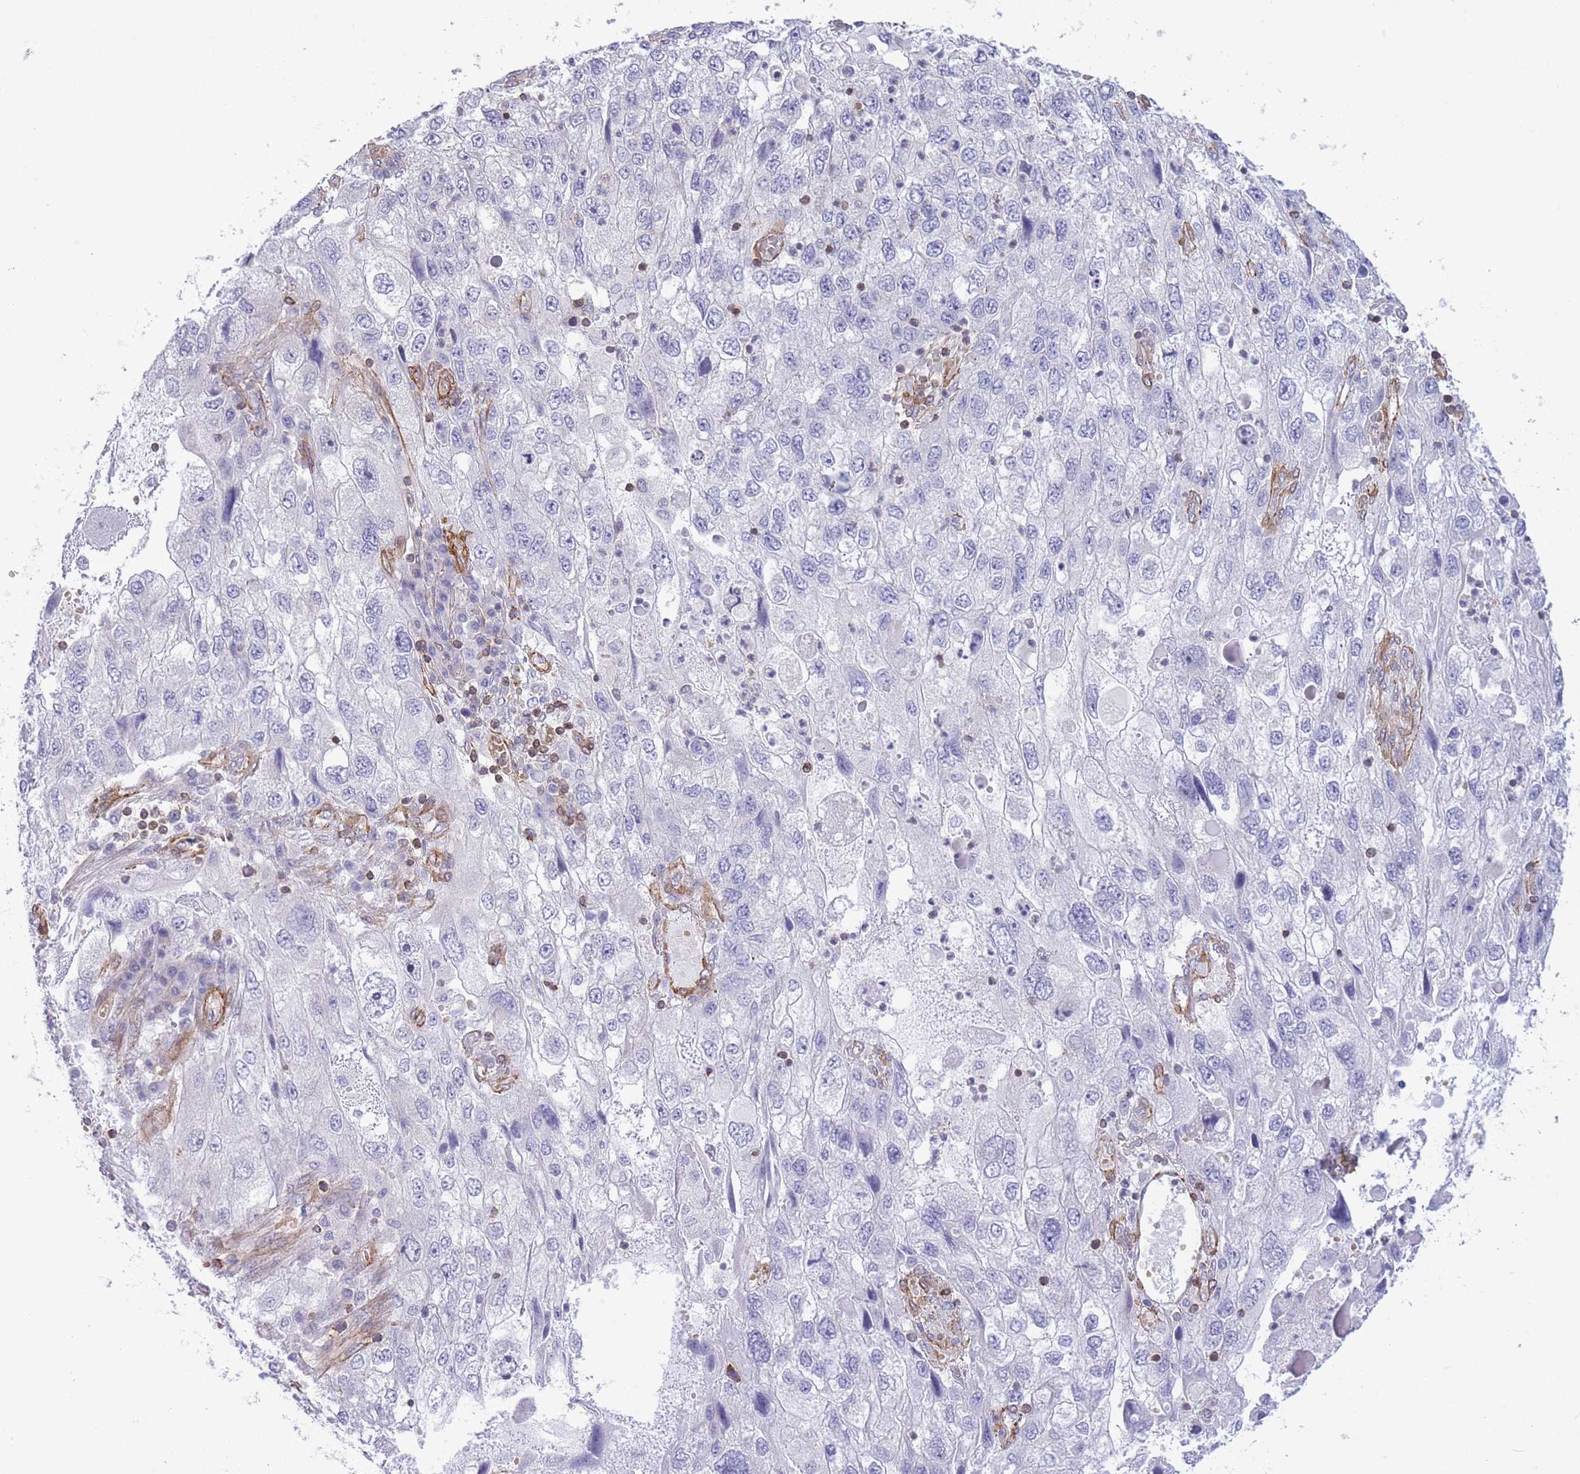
{"staining": {"intensity": "negative", "quantity": "none", "location": "none"}, "tissue": "endometrial cancer", "cell_type": "Tumor cells", "image_type": "cancer", "snomed": [{"axis": "morphology", "description": "Adenocarcinoma, NOS"}, {"axis": "topography", "description": "Endometrium"}], "caption": "Endometrial cancer stained for a protein using immunohistochemistry reveals no positivity tumor cells.", "gene": "CDC25B", "patient": {"sex": "female", "age": 49}}